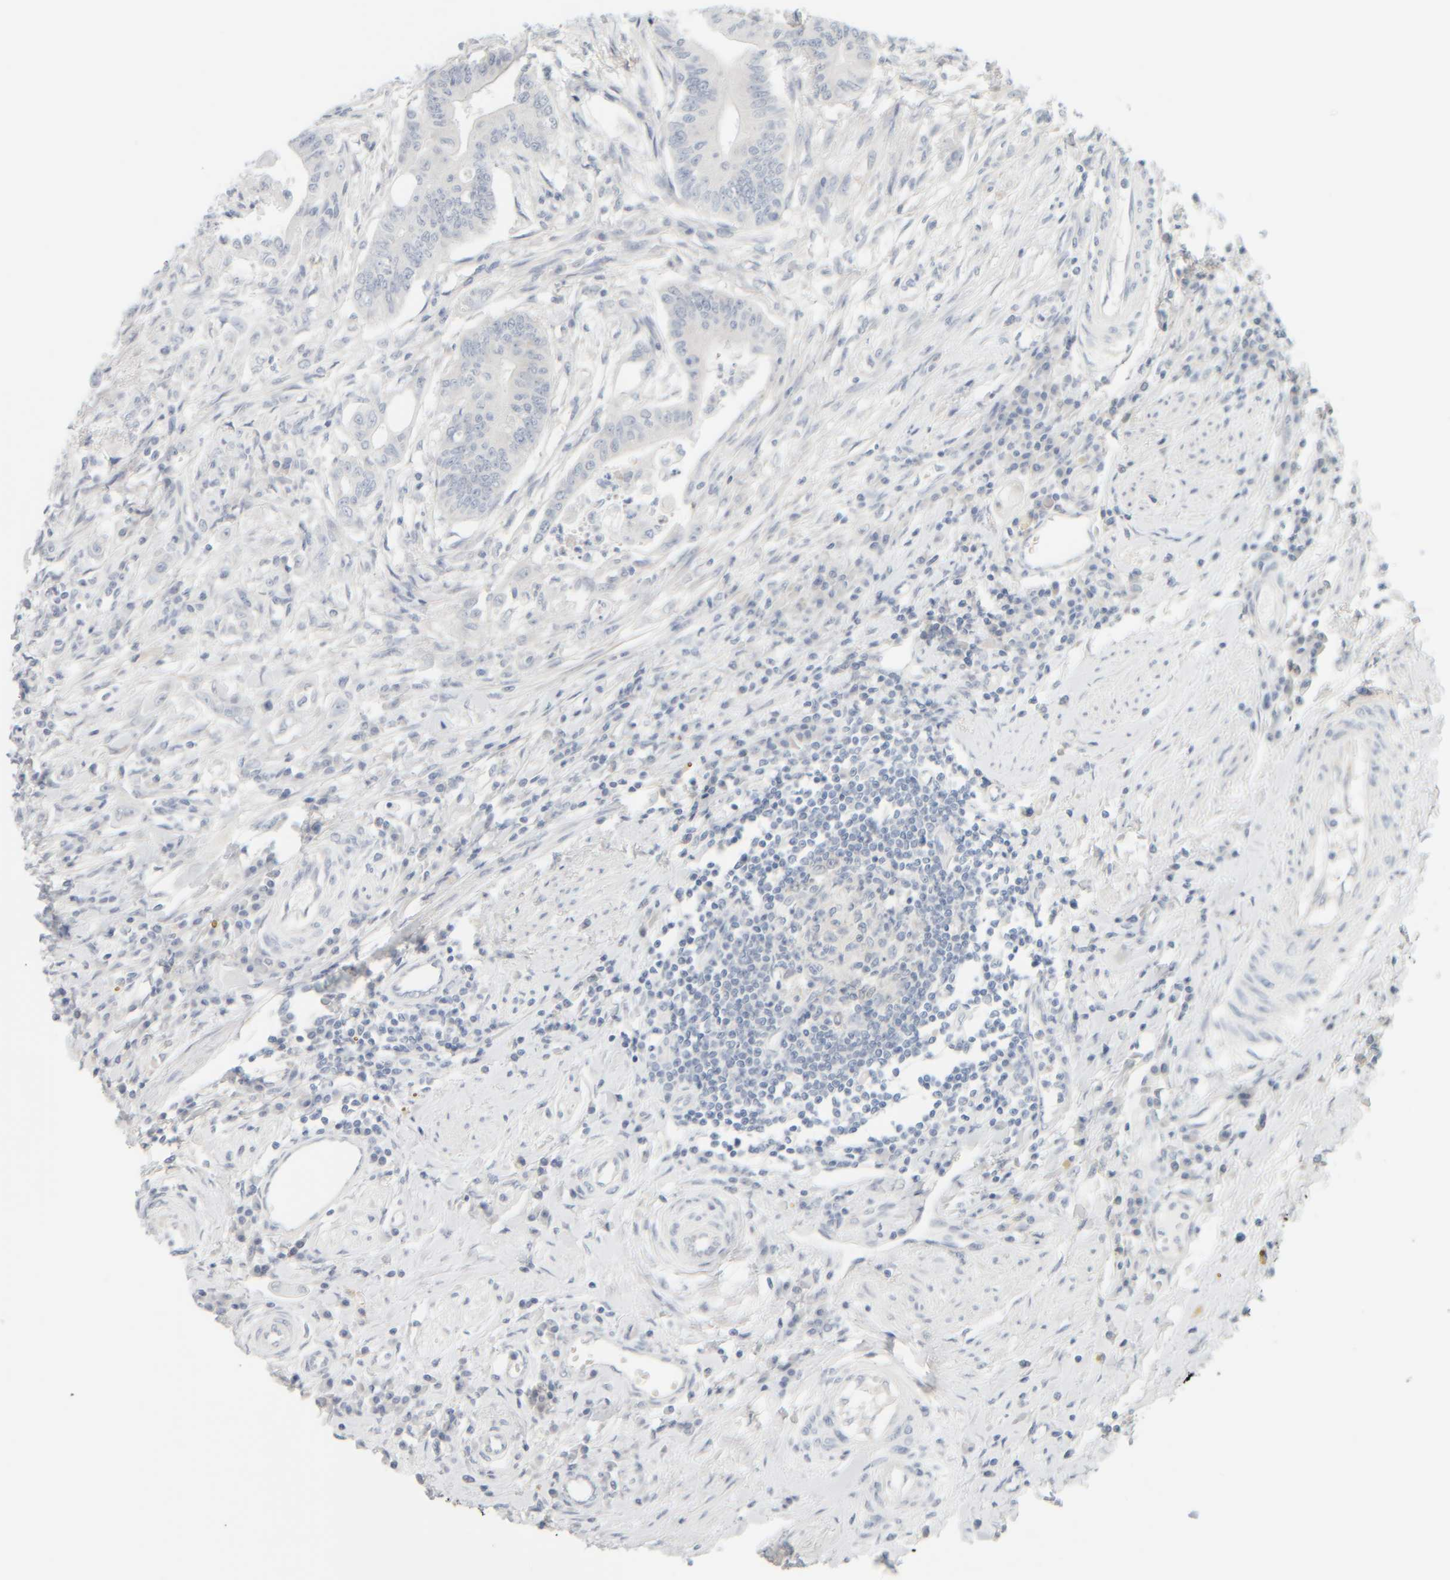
{"staining": {"intensity": "negative", "quantity": "none", "location": "none"}, "tissue": "colorectal cancer", "cell_type": "Tumor cells", "image_type": "cancer", "snomed": [{"axis": "morphology", "description": "Adenoma, NOS"}, {"axis": "morphology", "description": "Adenocarcinoma, NOS"}, {"axis": "topography", "description": "Colon"}], "caption": "A histopathology image of adenoma (colorectal) stained for a protein reveals no brown staining in tumor cells.", "gene": "PTGES3L-AARSD1", "patient": {"sex": "male", "age": 79}}